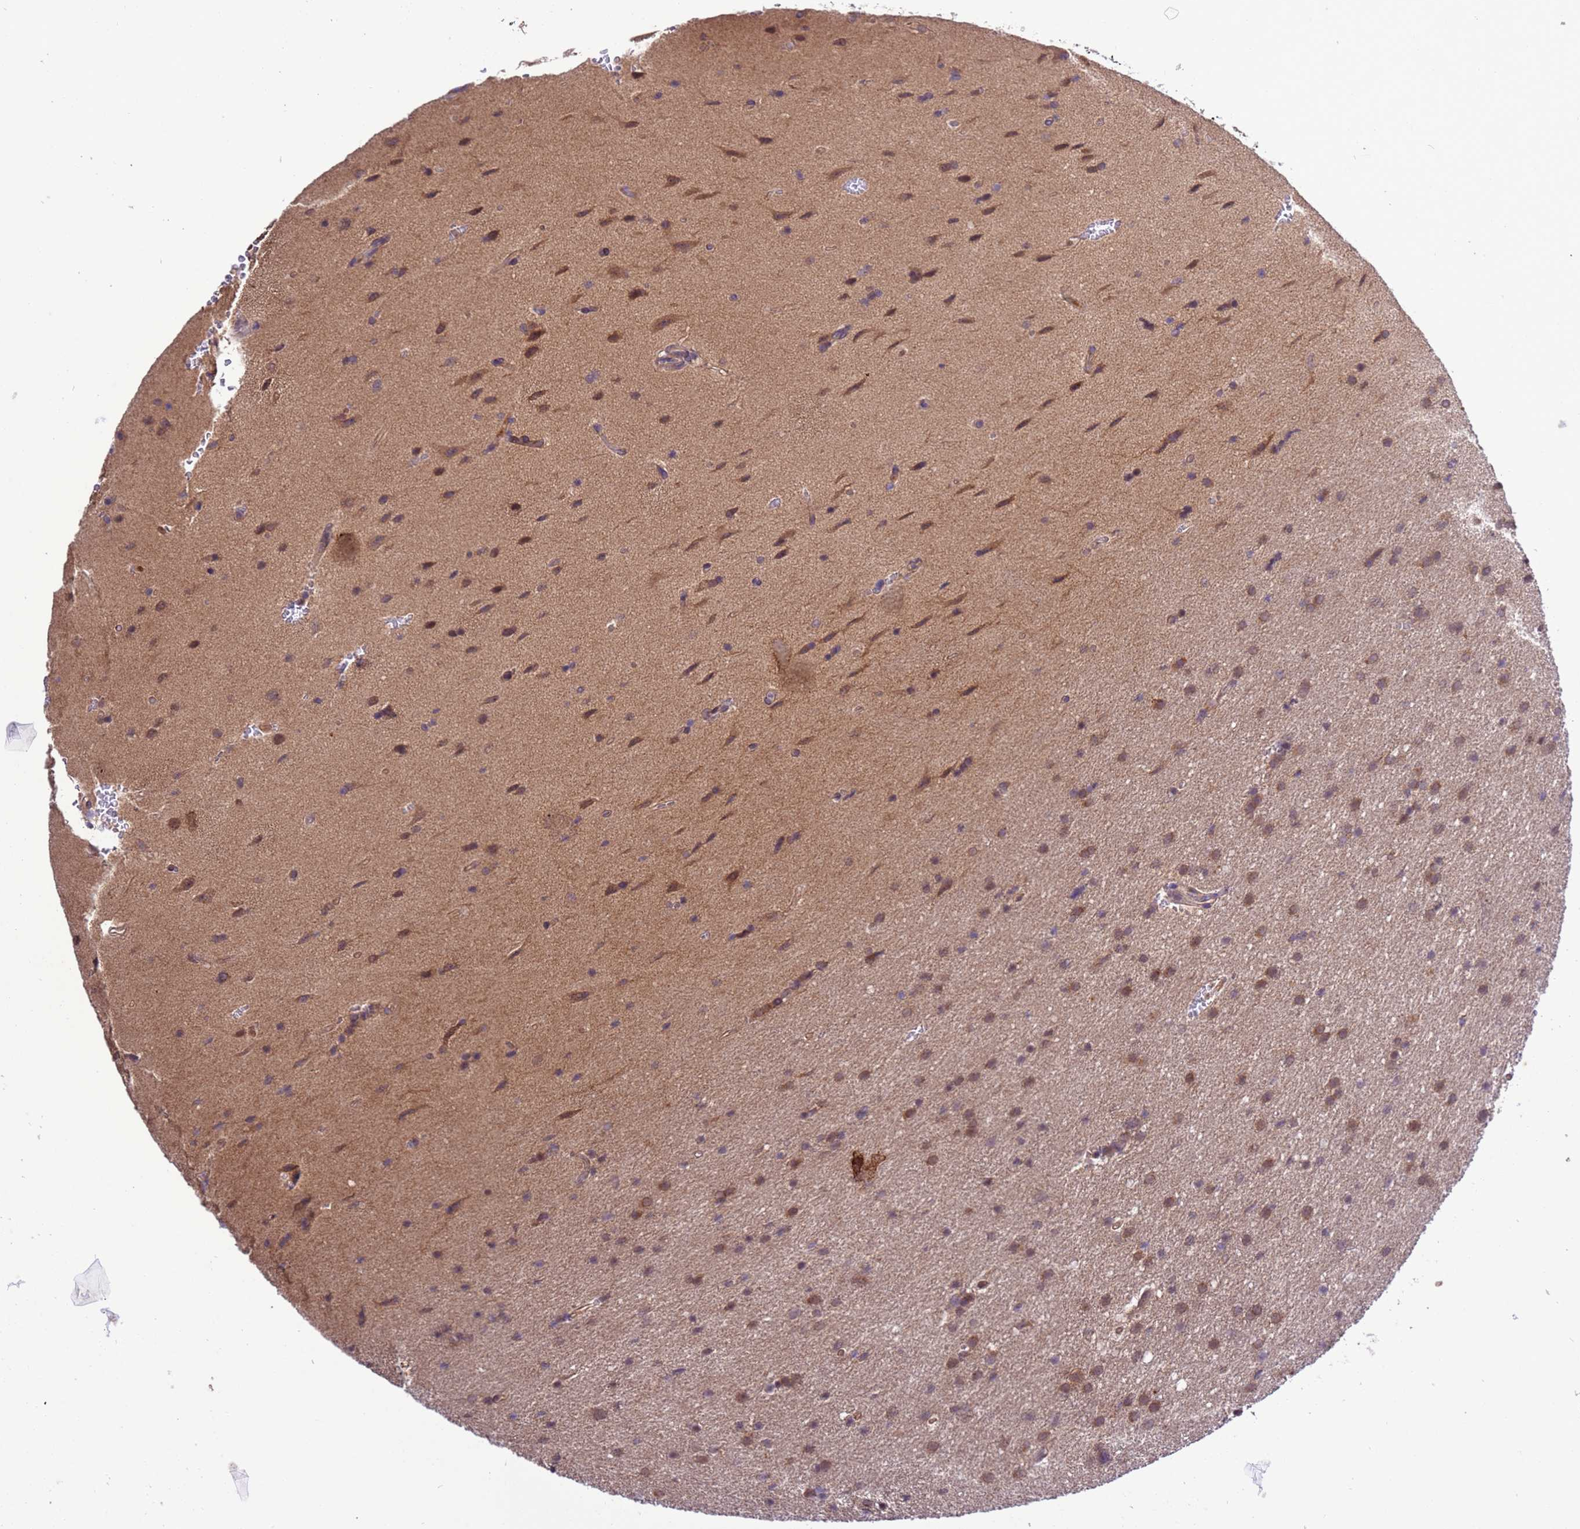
{"staining": {"intensity": "moderate", "quantity": ">75%", "location": "cytoplasmic/membranous,nuclear"}, "tissue": "glioma", "cell_type": "Tumor cells", "image_type": "cancer", "snomed": [{"axis": "morphology", "description": "Glioma, malignant, High grade"}, {"axis": "topography", "description": "Cerebral cortex"}], "caption": "About >75% of tumor cells in human glioma exhibit moderate cytoplasmic/membranous and nuclear protein expression as visualized by brown immunohistochemical staining.", "gene": "ZFP69B", "patient": {"sex": "female", "age": 36}}